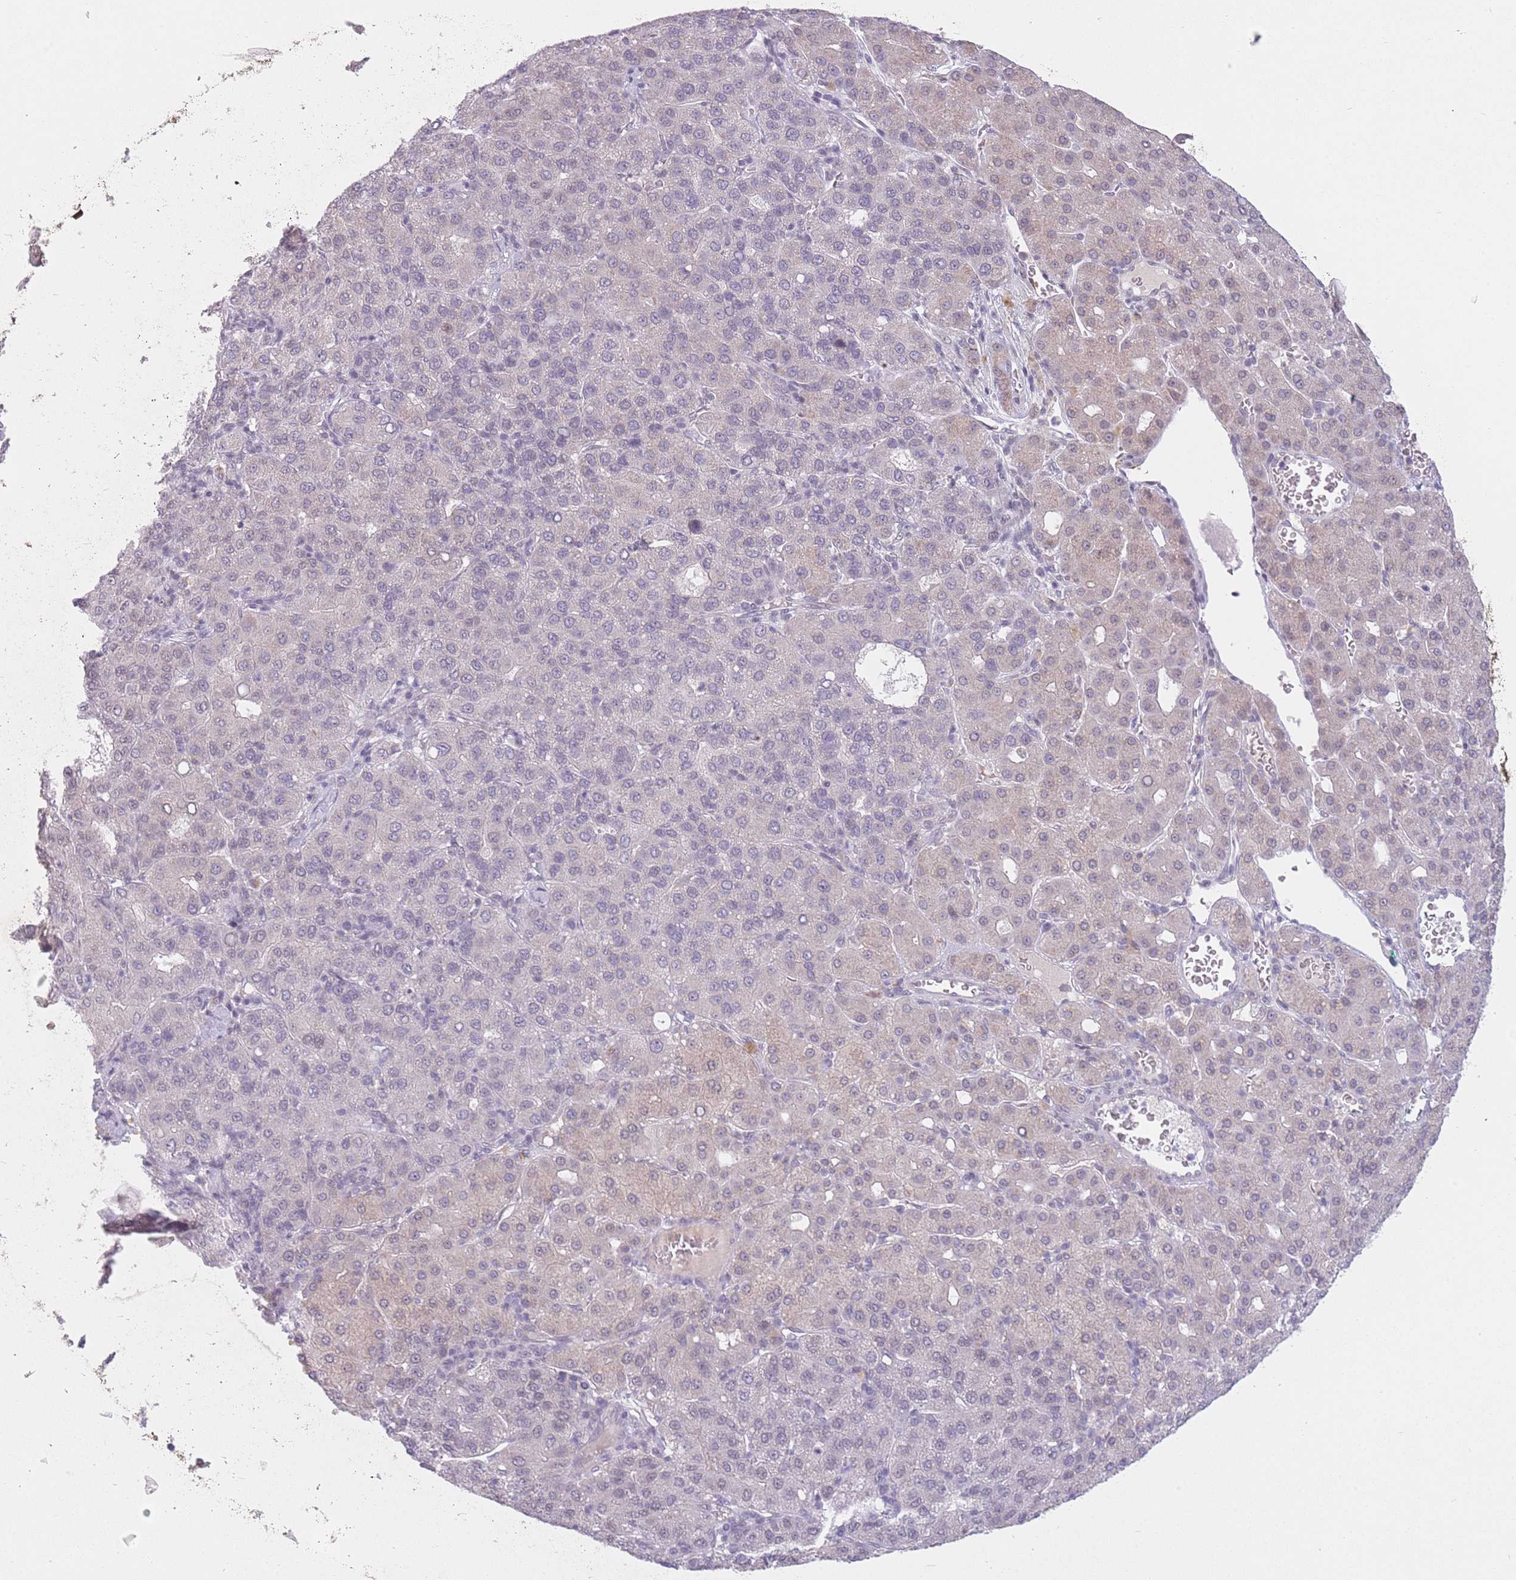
{"staining": {"intensity": "weak", "quantity": "<25%", "location": "cytoplasmic/membranous,nuclear"}, "tissue": "liver cancer", "cell_type": "Tumor cells", "image_type": "cancer", "snomed": [{"axis": "morphology", "description": "Carcinoma, Hepatocellular, NOS"}, {"axis": "topography", "description": "Liver"}], "caption": "DAB (3,3'-diaminobenzidine) immunohistochemical staining of human liver cancer exhibits no significant positivity in tumor cells.", "gene": "ZNF574", "patient": {"sex": "male", "age": 65}}